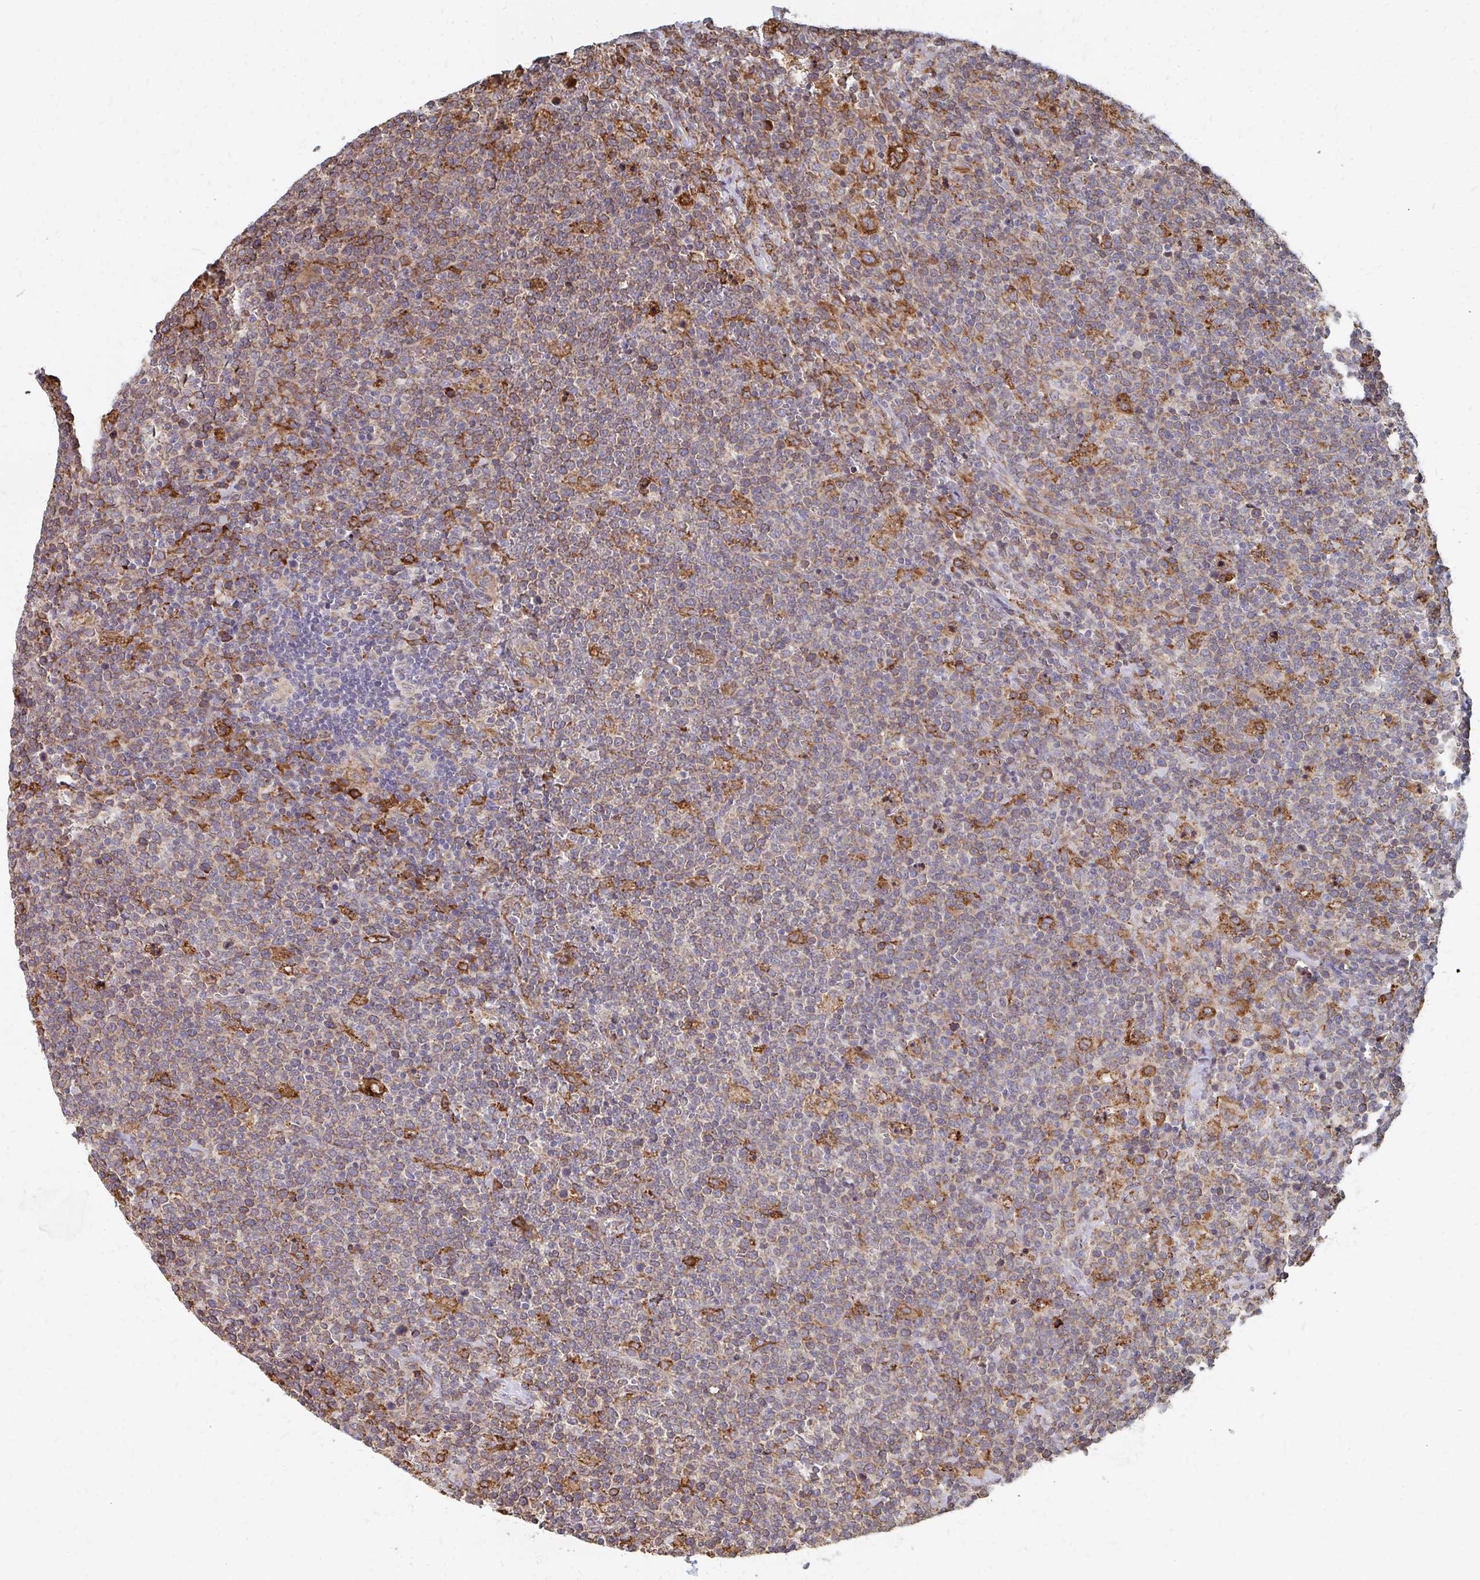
{"staining": {"intensity": "weak", "quantity": "25%-75%", "location": "cytoplasmic/membranous"}, "tissue": "lymphoma", "cell_type": "Tumor cells", "image_type": "cancer", "snomed": [{"axis": "morphology", "description": "Malignant lymphoma, non-Hodgkin's type, High grade"}, {"axis": "topography", "description": "Lymph node"}], "caption": "High-magnification brightfield microscopy of lymphoma stained with DAB (brown) and counterstained with hematoxylin (blue). tumor cells exhibit weak cytoplasmic/membranous expression is appreciated in about25%-75% of cells. The staining was performed using DAB (3,3'-diaminobenzidine), with brown indicating positive protein expression. Nuclei are stained blue with hematoxylin.", "gene": "PPP1R13L", "patient": {"sex": "male", "age": 61}}